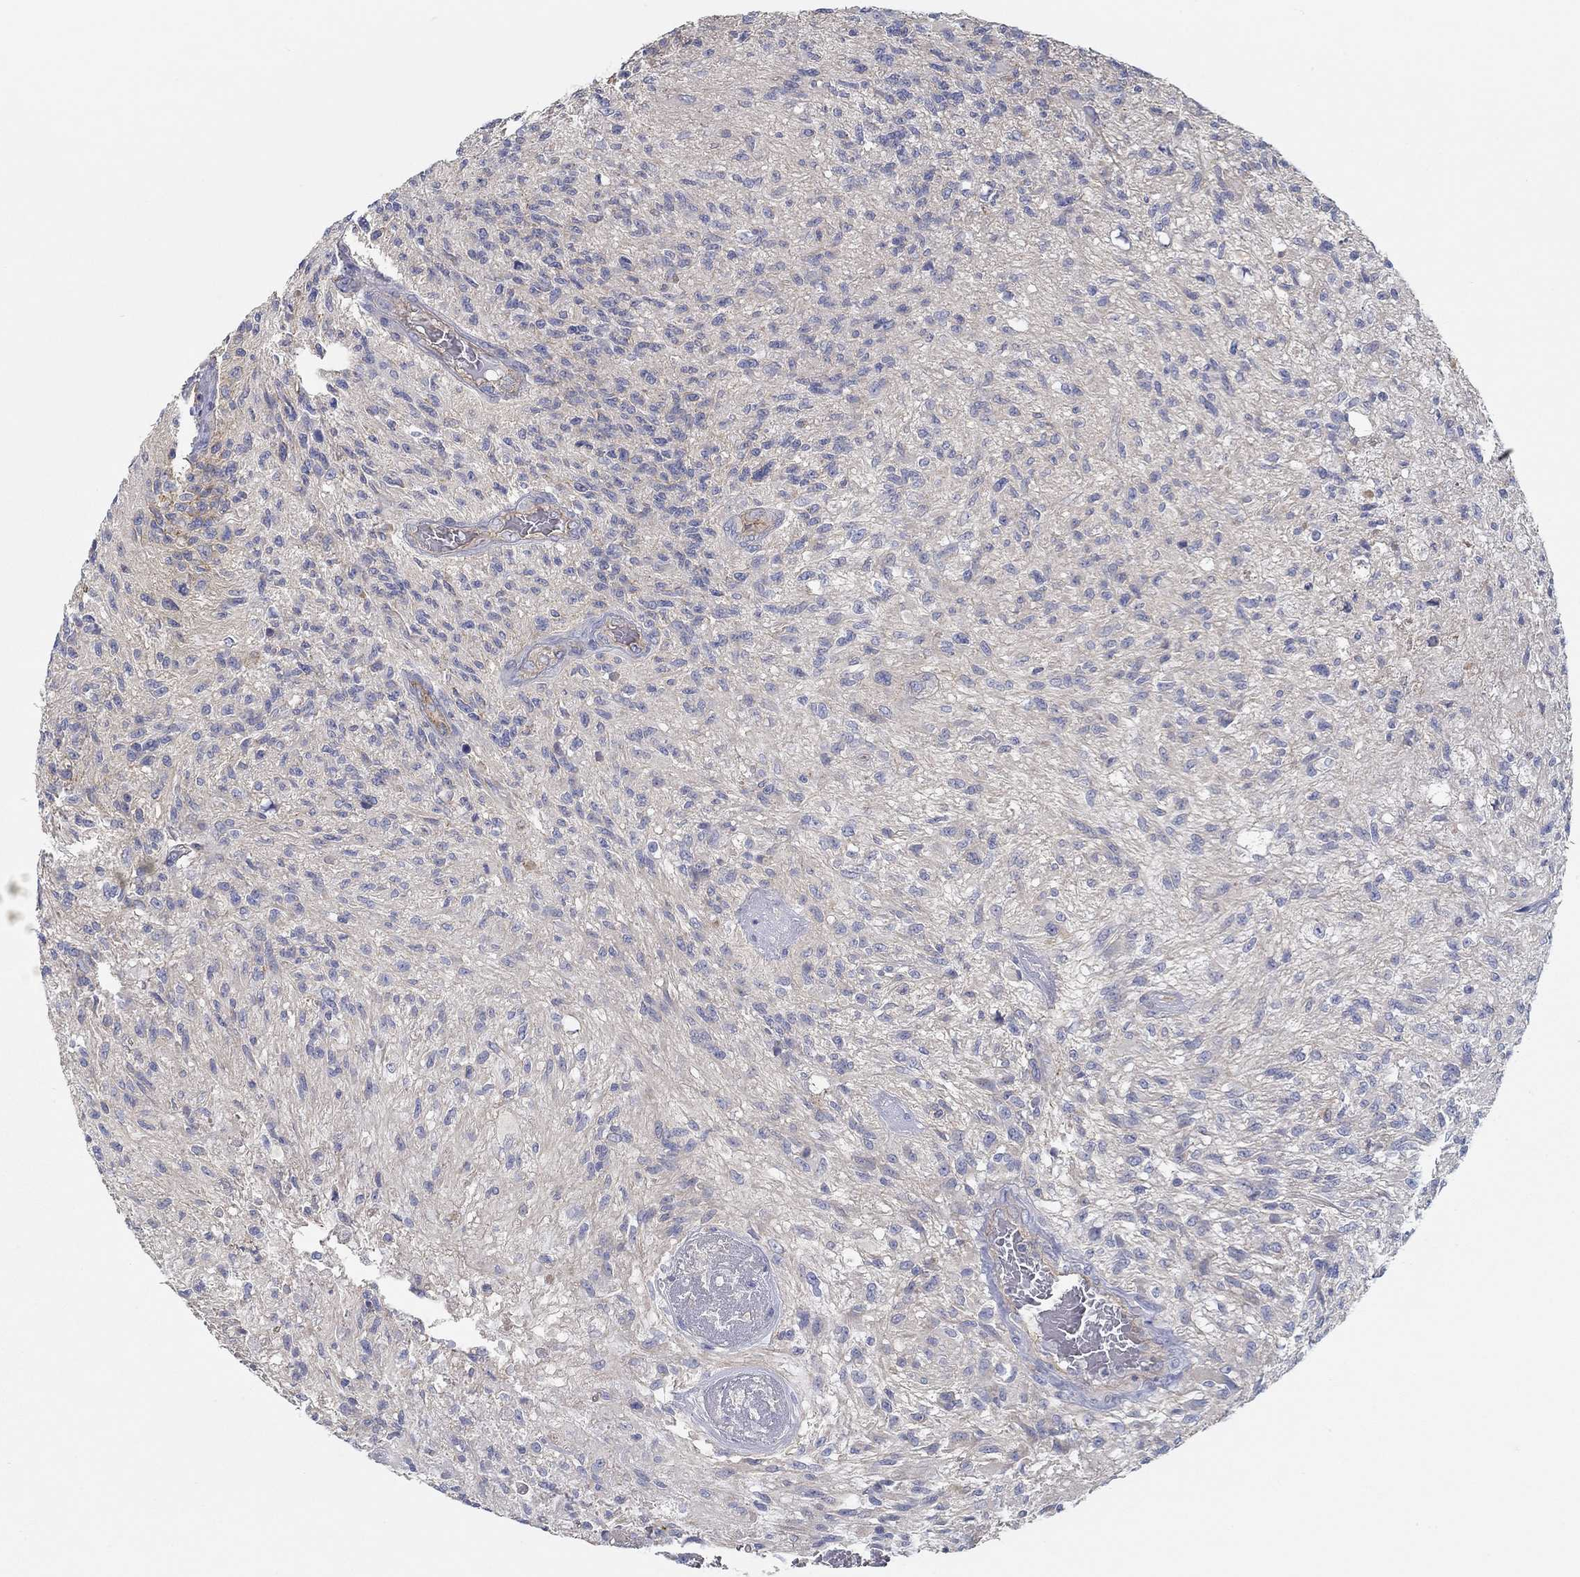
{"staining": {"intensity": "negative", "quantity": "none", "location": "none"}, "tissue": "glioma", "cell_type": "Tumor cells", "image_type": "cancer", "snomed": [{"axis": "morphology", "description": "Glioma, malignant, High grade"}, {"axis": "topography", "description": "Brain"}], "caption": "Protein analysis of high-grade glioma (malignant) displays no significant positivity in tumor cells.", "gene": "BBOF1", "patient": {"sex": "male", "age": 56}}